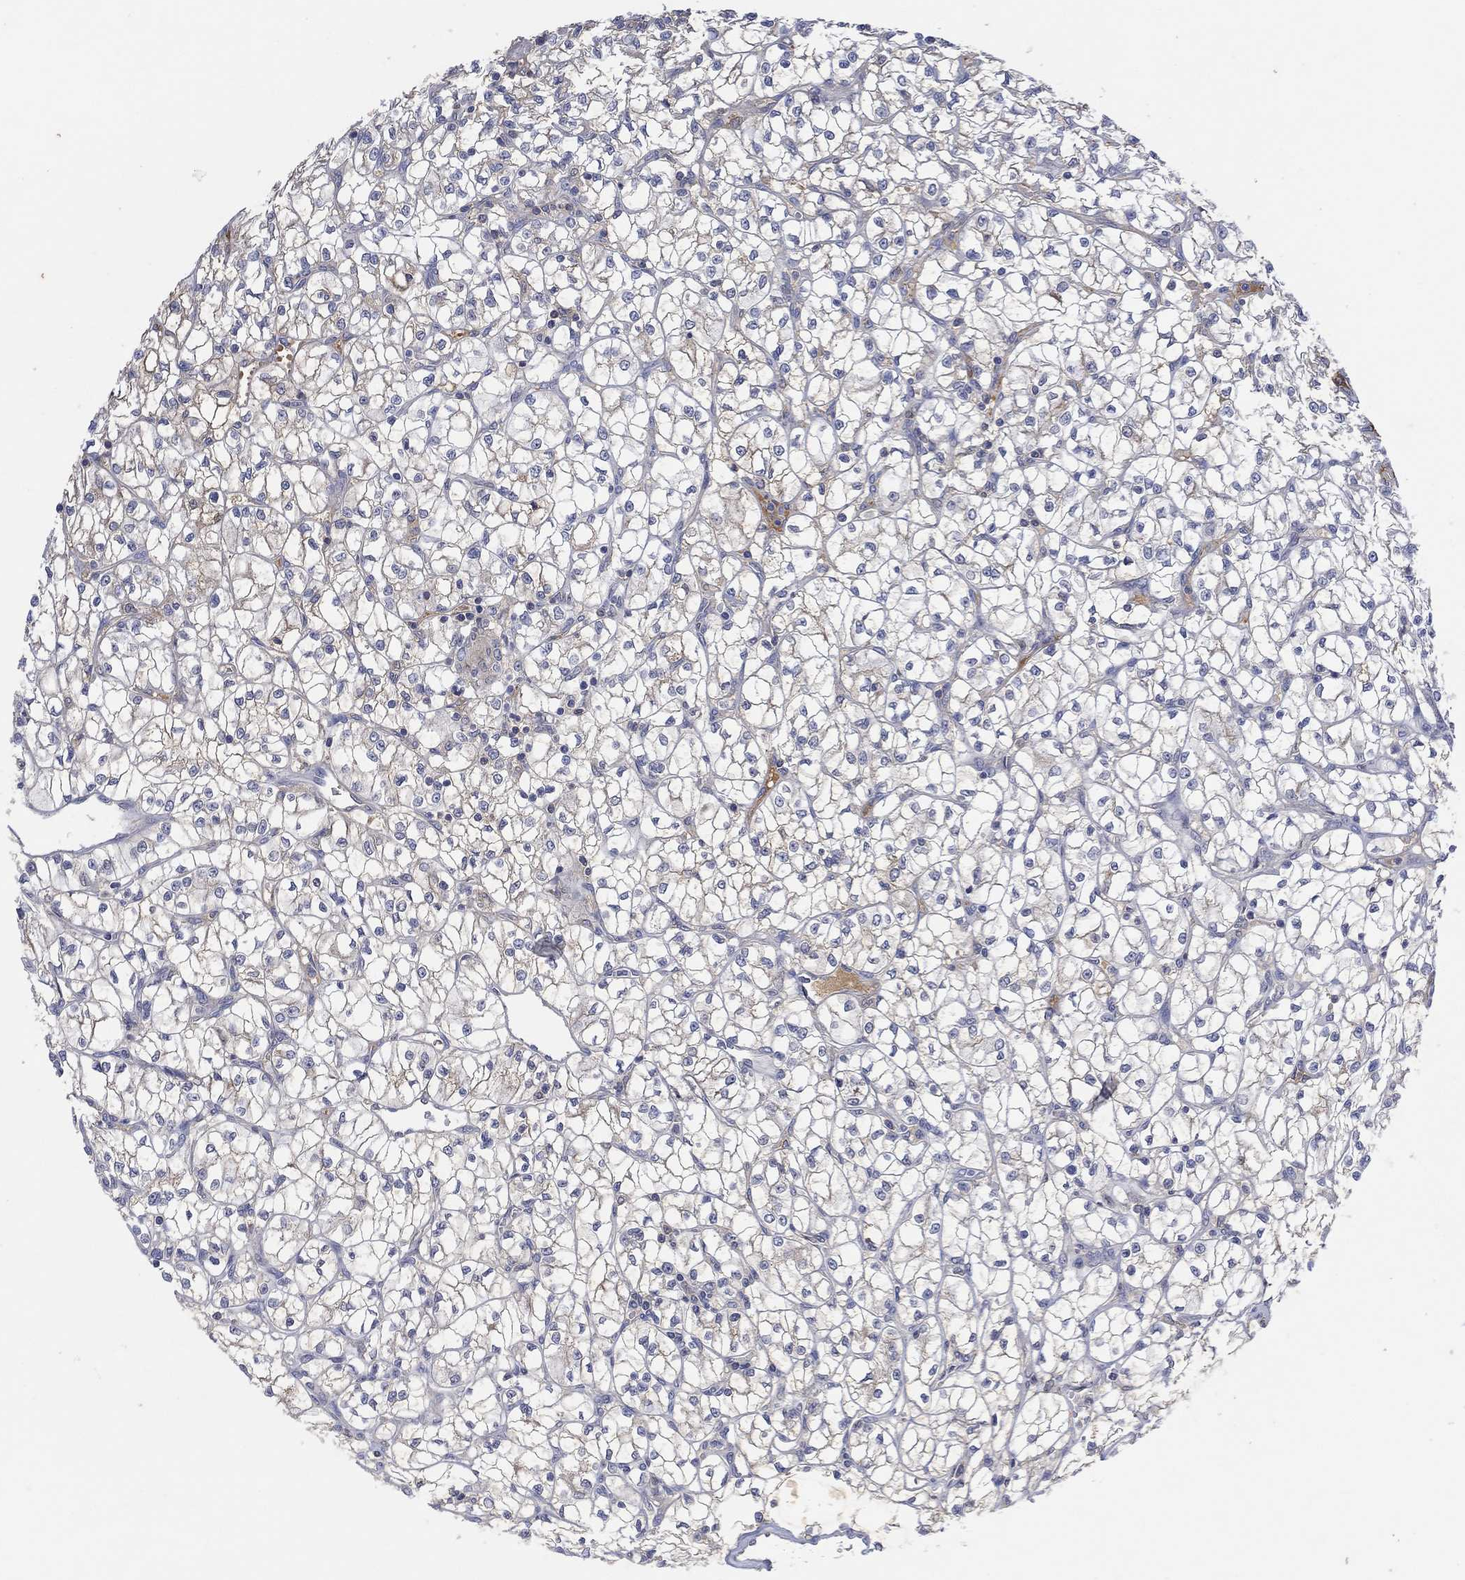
{"staining": {"intensity": "negative", "quantity": "none", "location": "none"}, "tissue": "renal cancer", "cell_type": "Tumor cells", "image_type": "cancer", "snomed": [{"axis": "morphology", "description": "Adenocarcinoma, NOS"}, {"axis": "topography", "description": "Kidney"}], "caption": "Photomicrograph shows no significant protein staining in tumor cells of renal adenocarcinoma.", "gene": "MSTN", "patient": {"sex": "female", "age": 64}}